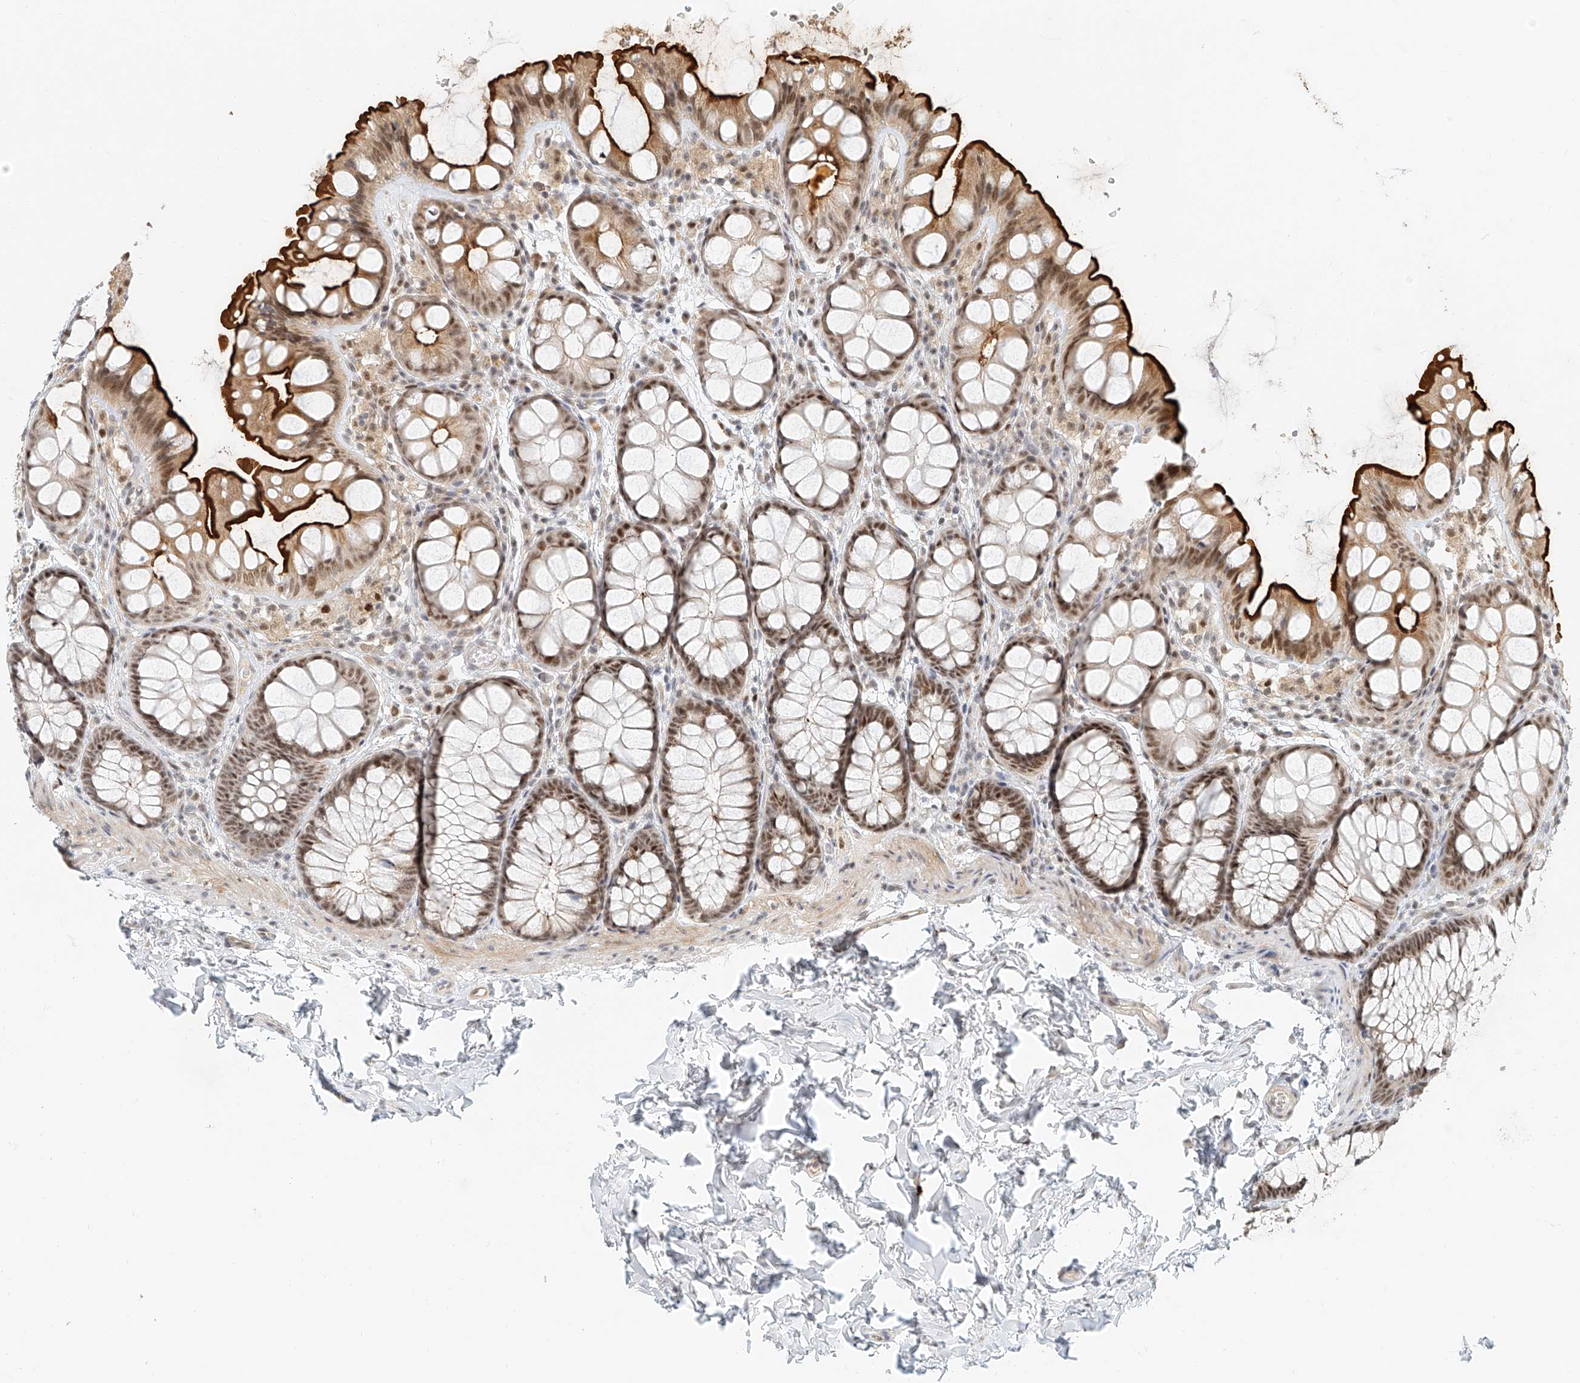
{"staining": {"intensity": "strong", "quantity": ">75%", "location": "nuclear"}, "tissue": "colon", "cell_type": "Endothelial cells", "image_type": "normal", "snomed": [{"axis": "morphology", "description": "Normal tissue, NOS"}, {"axis": "topography", "description": "Colon"}], "caption": "High-magnification brightfield microscopy of unremarkable colon stained with DAB (brown) and counterstained with hematoxylin (blue). endothelial cells exhibit strong nuclear staining is identified in about>75% of cells.", "gene": "CXorf58", "patient": {"sex": "male", "age": 47}}